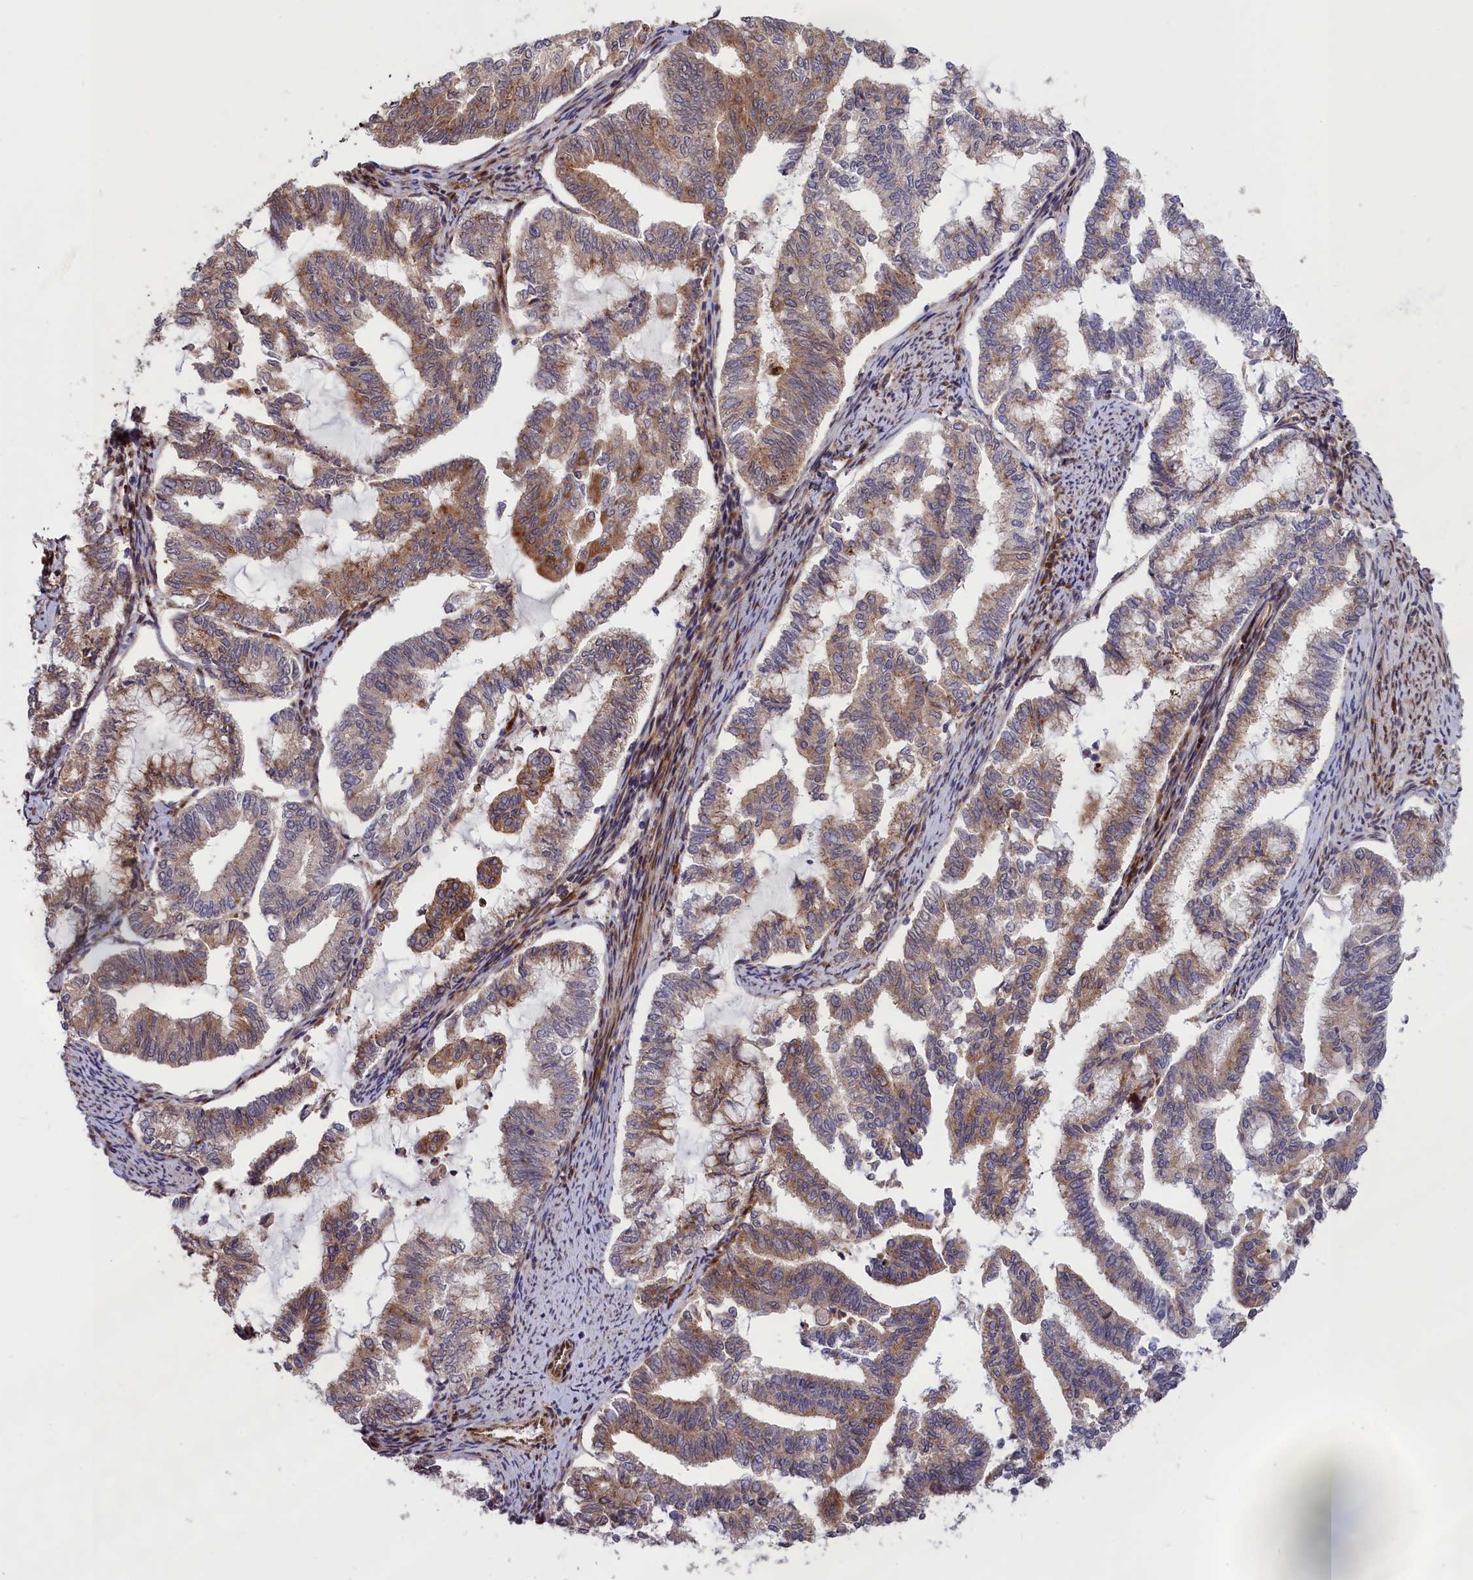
{"staining": {"intensity": "moderate", "quantity": ">75%", "location": "cytoplasmic/membranous"}, "tissue": "endometrial cancer", "cell_type": "Tumor cells", "image_type": "cancer", "snomed": [{"axis": "morphology", "description": "Adenocarcinoma, NOS"}, {"axis": "topography", "description": "Endometrium"}], "caption": "The micrograph demonstrates staining of adenocarcinoma (endometrial), revealing moderate cytoplasmic/membranous protein staining (brown color) within tumor cells.", "gene": "DDX60L", "patient": {"sex": "female", "age": 79}}